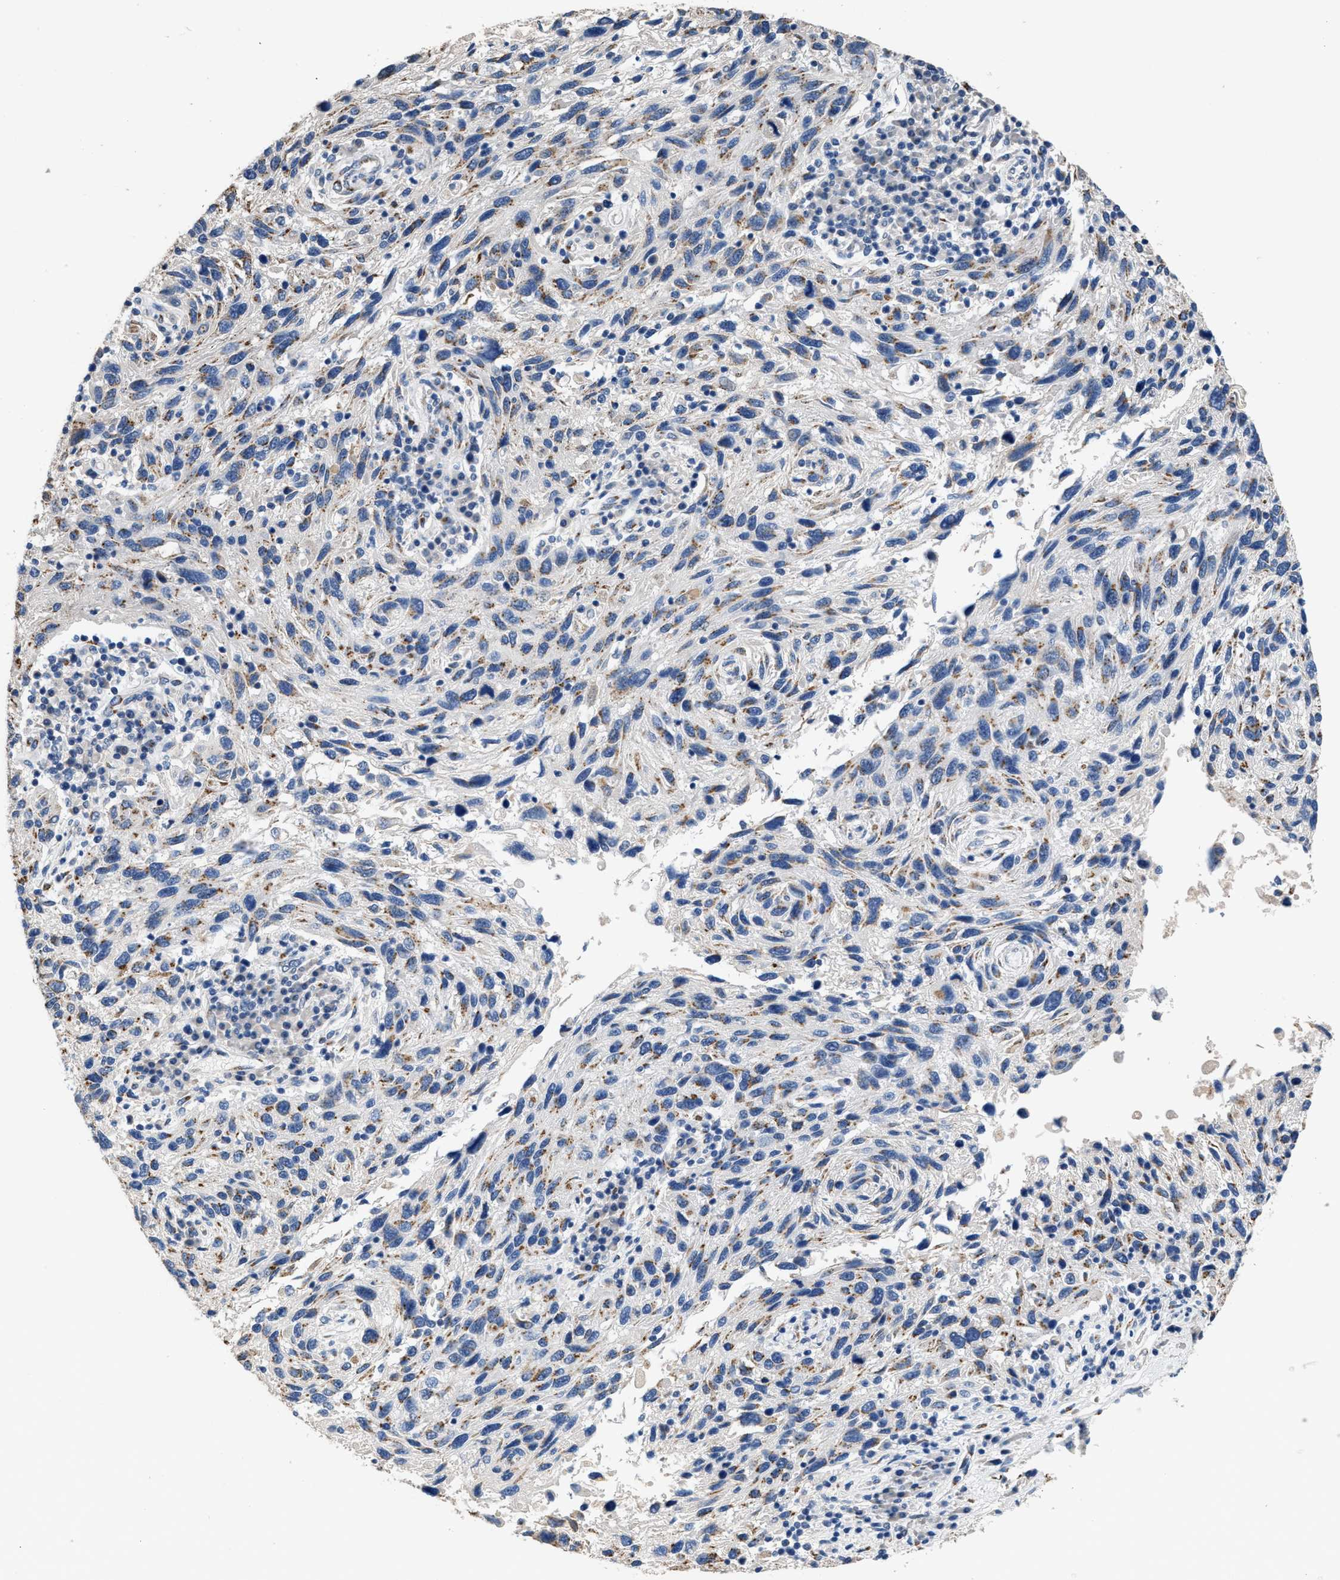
{"staining": {"intensity": "moderate", "quantity": "25%-75%", "location": "cytoplasmic/membranous"}, "tissue": "melanoma", "cell_type": "Tumor cells", "image_type": "cancer", "snomed": [{"axis": "morphology", "description": "Malignant melanoma, NOS"}, {"axis": "topography", "description": "Skin"}], "caption": "This image demonstrates immunohistochemistry staining of human melanoma, with medium moderate cytoplasmic/membranous staining in about 25%-75% of tumor cells.", "gene": "GOLM1", "patient": {"sex": "male", "age": 53}}